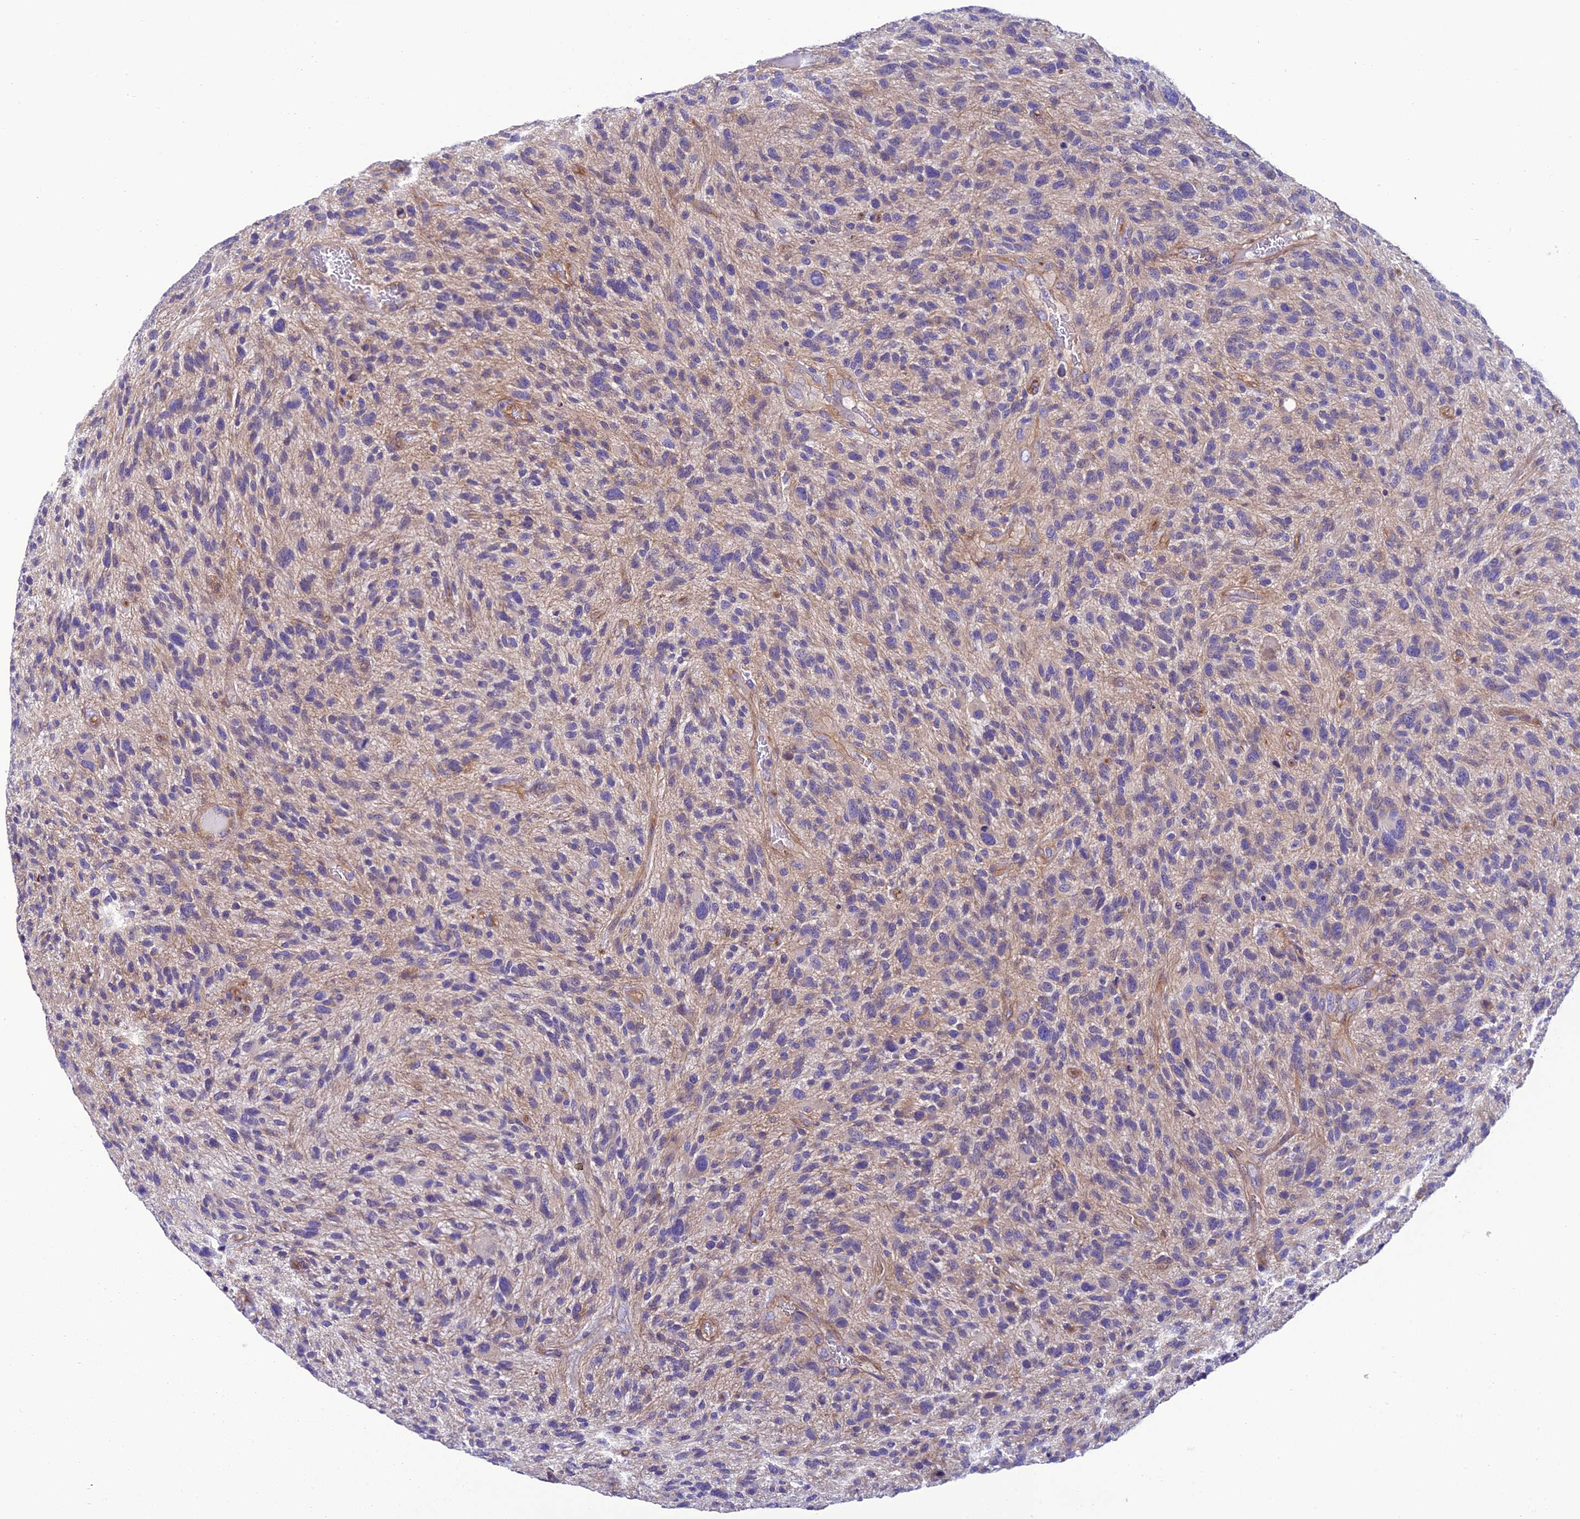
{"staining": {"intensity": "negative", "quantity": "none", "location": "none"}, "tissue": "glioma", "cell_type": "Tumor cells", "image_type": "cancer", "snomed": [{"axis": "morphology", "description": "Glioma, malignant, High grade"}, {"axis": "topography", "description": "Brain"}], "caption": "This is a micrograph of immunohistochemistry staining of glioma, which shows no staining in tumor cells.", "gene": "PPFIA3", "patient": {"sex": "male", "age": 47}}